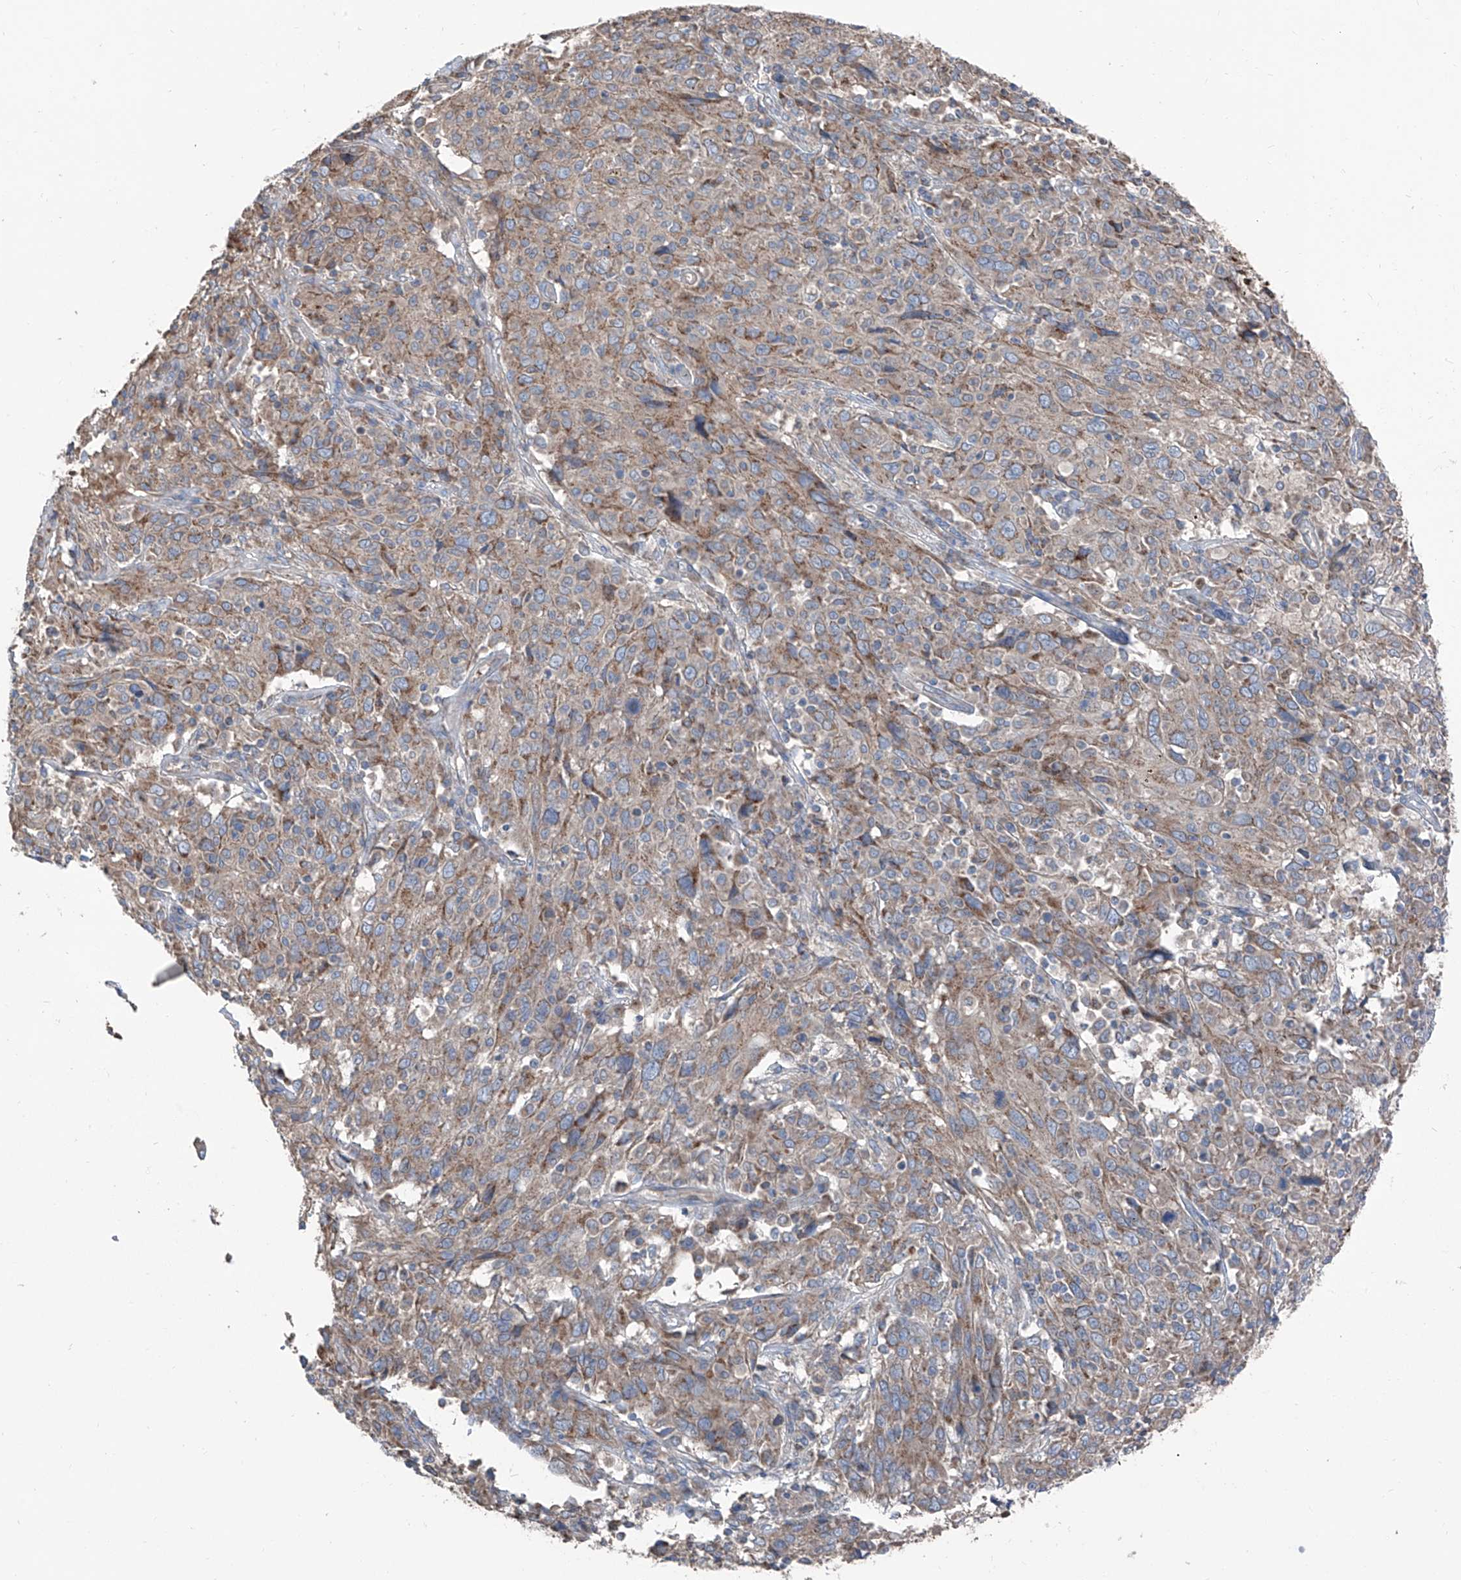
{"staining": {"intensity": "weak", "quantity": ">75%", "location": "cytoplasmic/membranous"}, "tissue": "cervical cancer", "cell_type": "Tumor cells", "image_type": "cancer", "snomed": [{"axis": "morphology", "description": "Squamous cell carcinoma, NOS"}, {"axis": "topography", "description": "Cervix"}], "caption": "This micrograph displays immunohistochemistry staining of human cervical squamous cell carcinoma, with low weak cytoplasmic/membranous positivity in approximately >75% of tumor cells.", "gene": "GPAT3", "patient": {"sex": "female", "age": 46}}